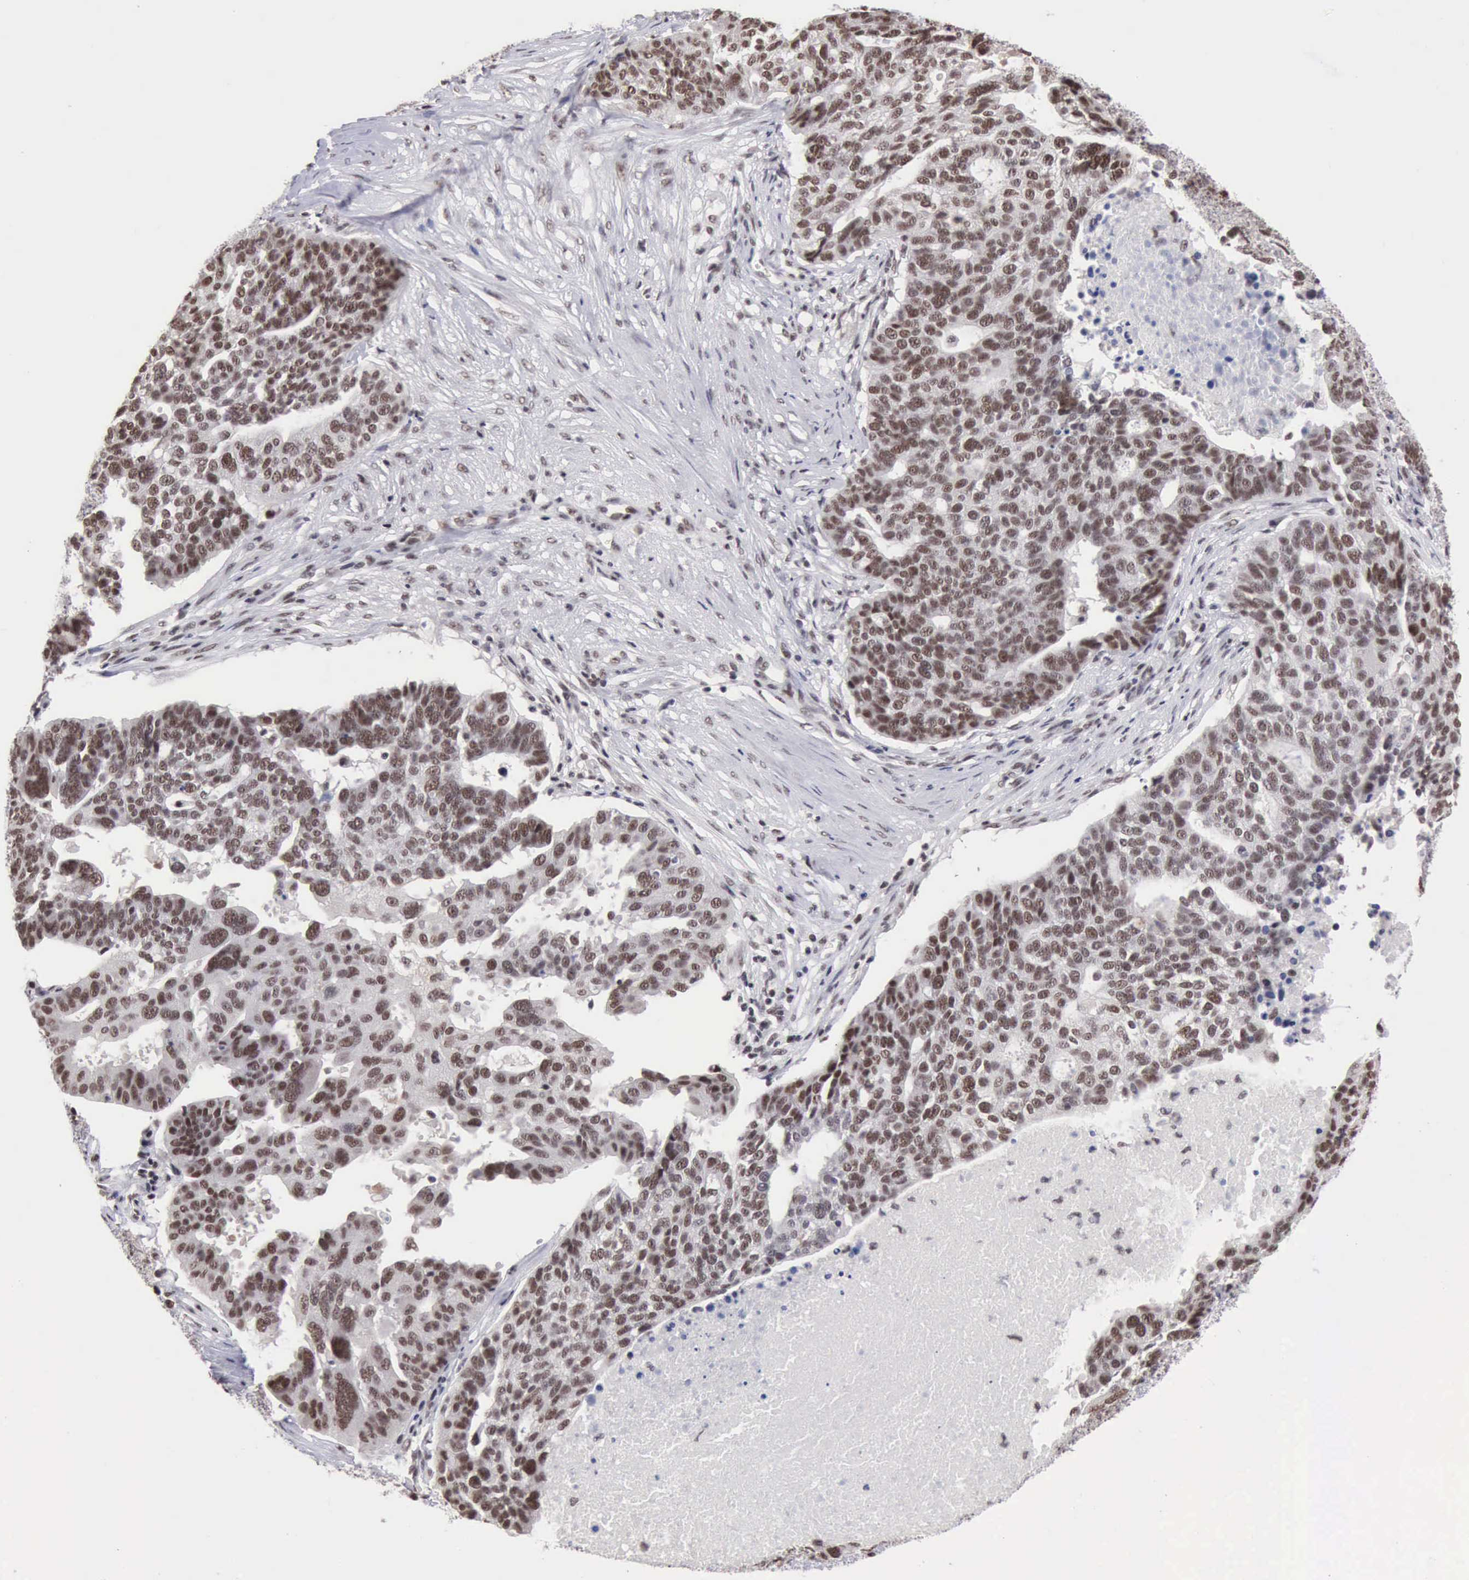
{"staining": {"intensity": "moderate", "quantity": ">75%", "location": "nuclear"}, "tissue": "ovarian cancer", "cell_type": "Tumor cells", "image_type": "cancer", "snomed": [{"axis": "morphology", "description": "Cystadenocarcinoma, serous, NOS"}, {"axis": "topography", "description": "Ovary"}], "caption": "Tumor cells exhibit medium levels of moderate nuclear positivity in about >75% of cells in ovarian serous cystadenocarcinoma. (Brightfield microscopy of DAB IHC at high magnification).", "gene": "TAF1", "patient": {"sex": "female", "age": 59}}